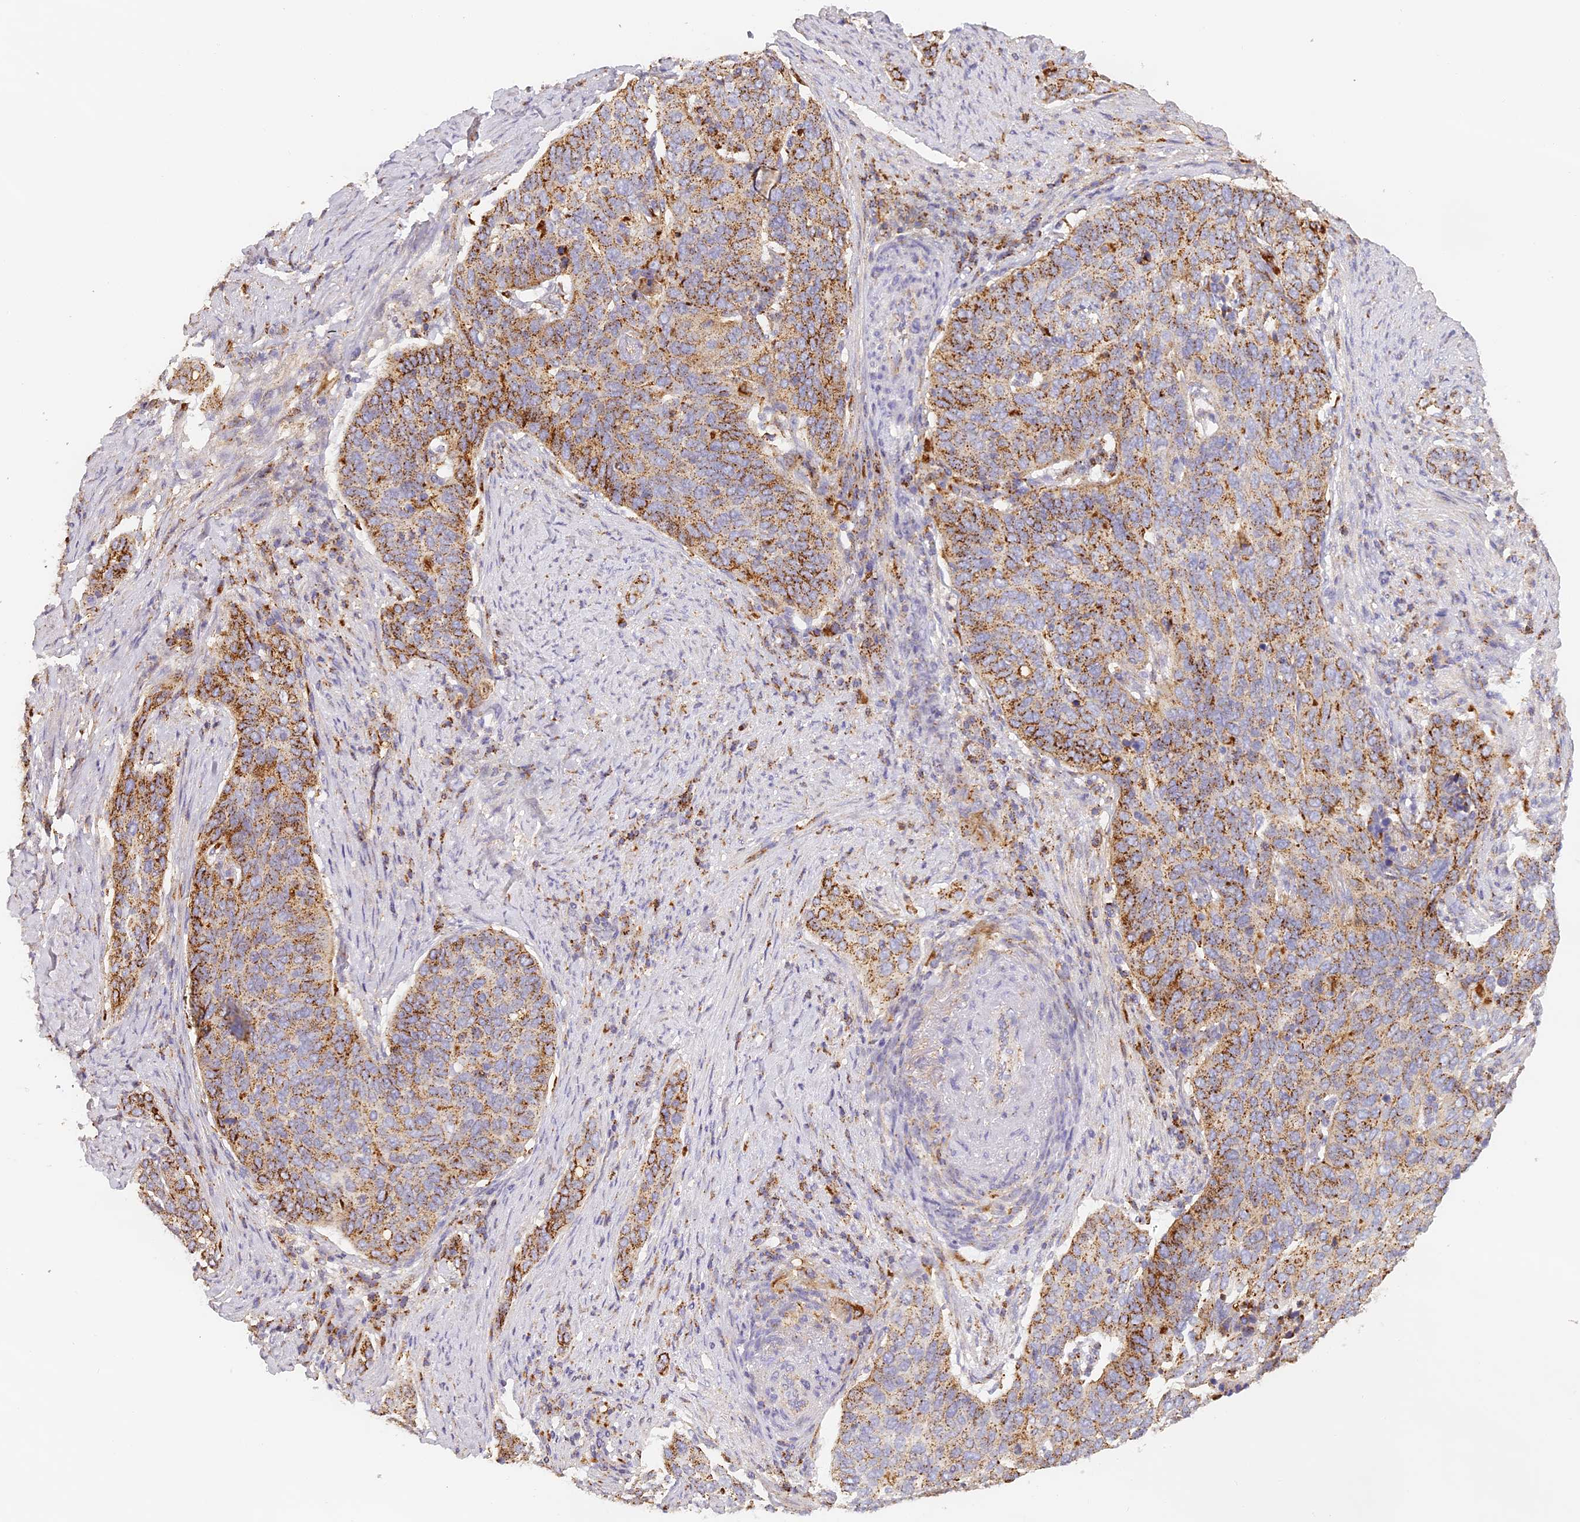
{"staining": {"intensity": "moderate", "quantity": ">75%", "location": "cytoplasmic/membranous"}, "tissue": "cervical cancer", "cell_type": "Tumor cells", "image_type": "cancer", "snomed": [{"axis": "morphology", "description": "Squamous cell carcinoma, NOS"}, {"axis": "topography", "description": "Cervix"}], "caption": "Cervical cancer was stained to show a protein in brown. There is medium levels of moderate cytoplasmic/membranous staining in approximately >75% of tumor cells.", "gene": "LAMP2", "patient": {"sex": "female", "age": 60}}